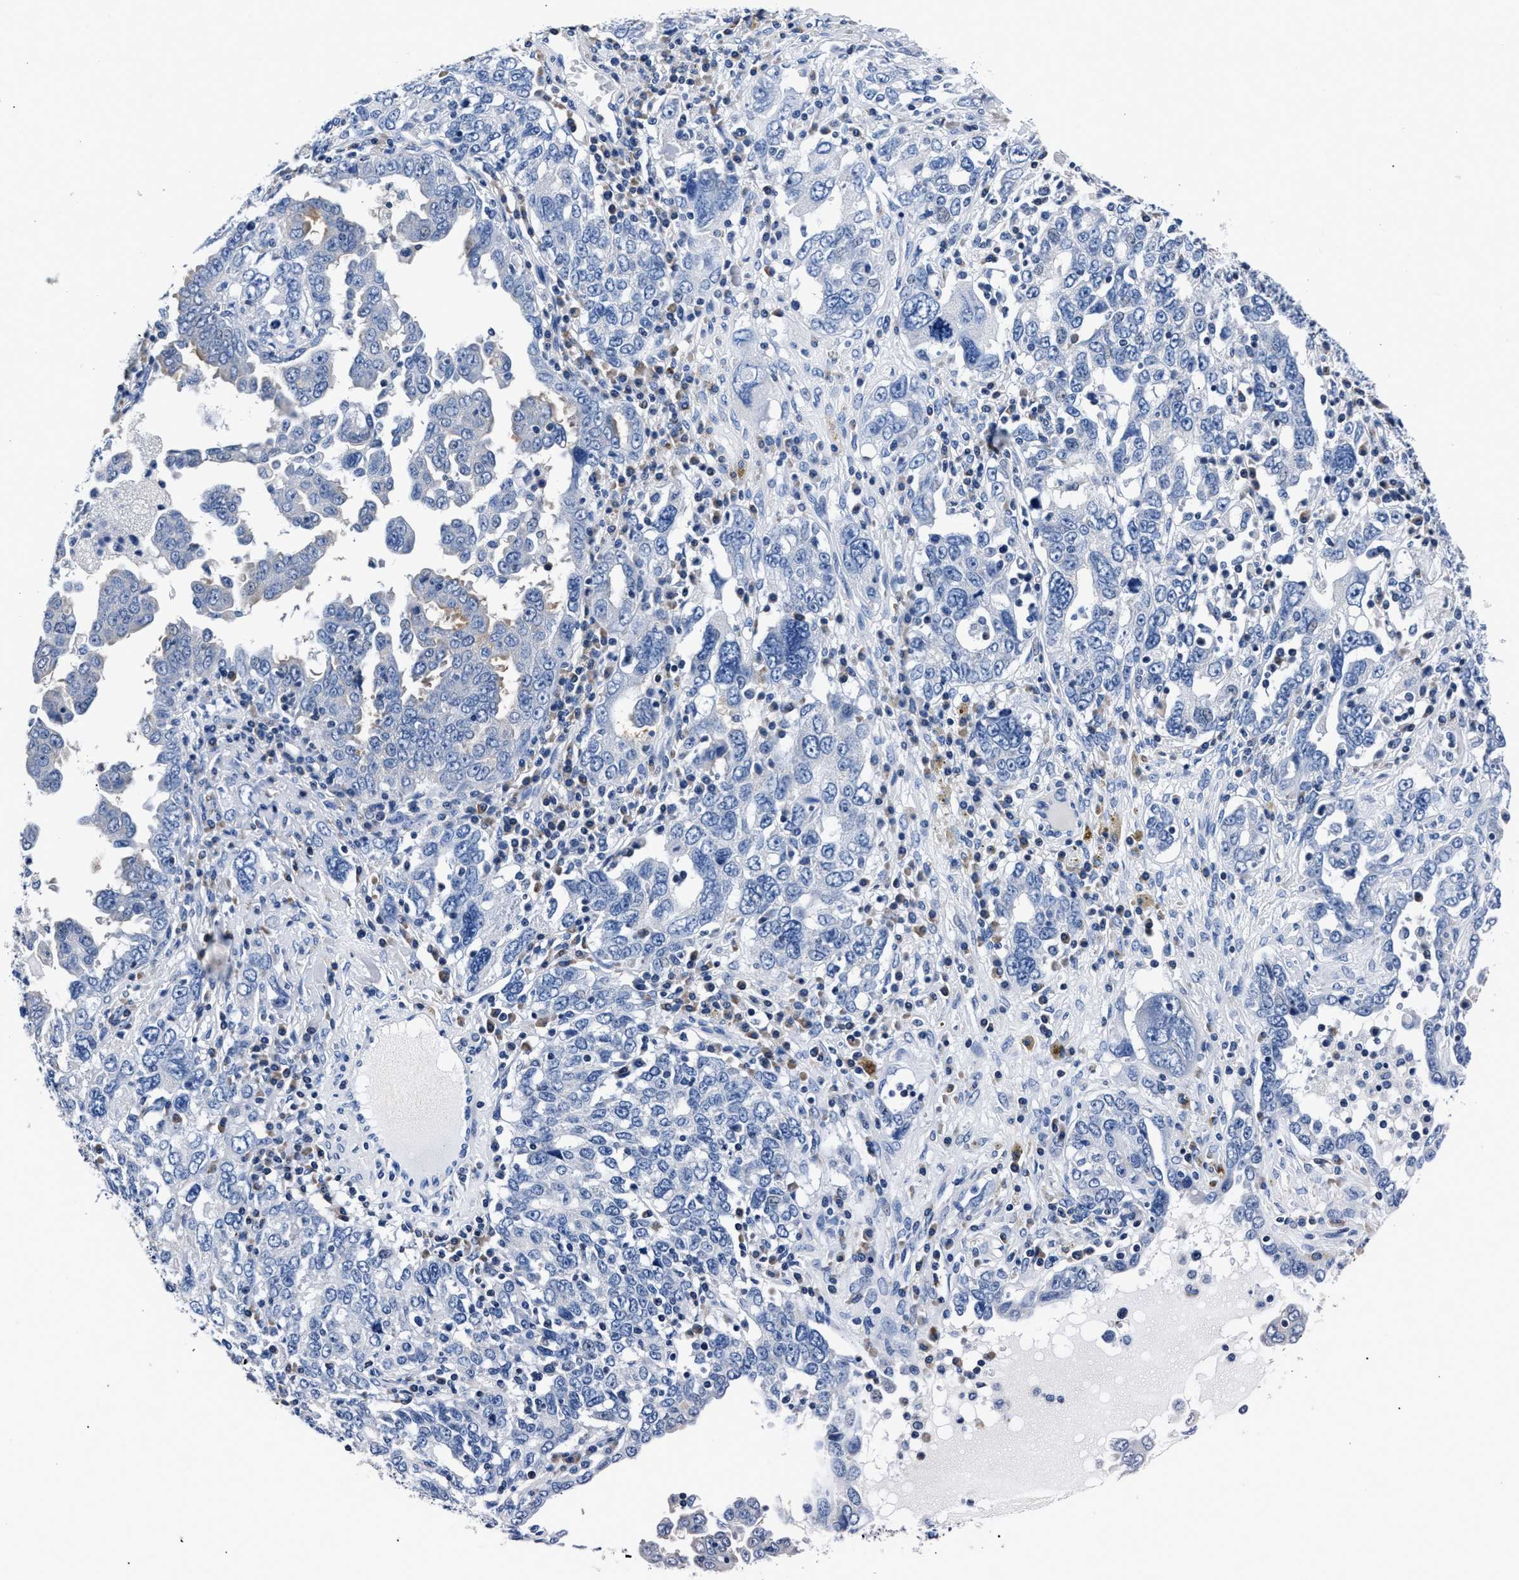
{"staining": {"intensity": "negative", "quantity": "none", "location": "none"}, "tissue": "ovarian cancer", "cell_type": "Tumor cells", "image_type": "cancer", "snomed": [{"axis": "morphology", "description": "Carcinoma, endometroid"}, {"axis": "topography", "description": "Ovary"}], "caption": "IHC image of human endometroid carcinoma (ovarian) stained for a protein (brown), which displays no expression in tumor cells.", "gene": "PHF24", "patient": {"sex": "female", "age": 62}}